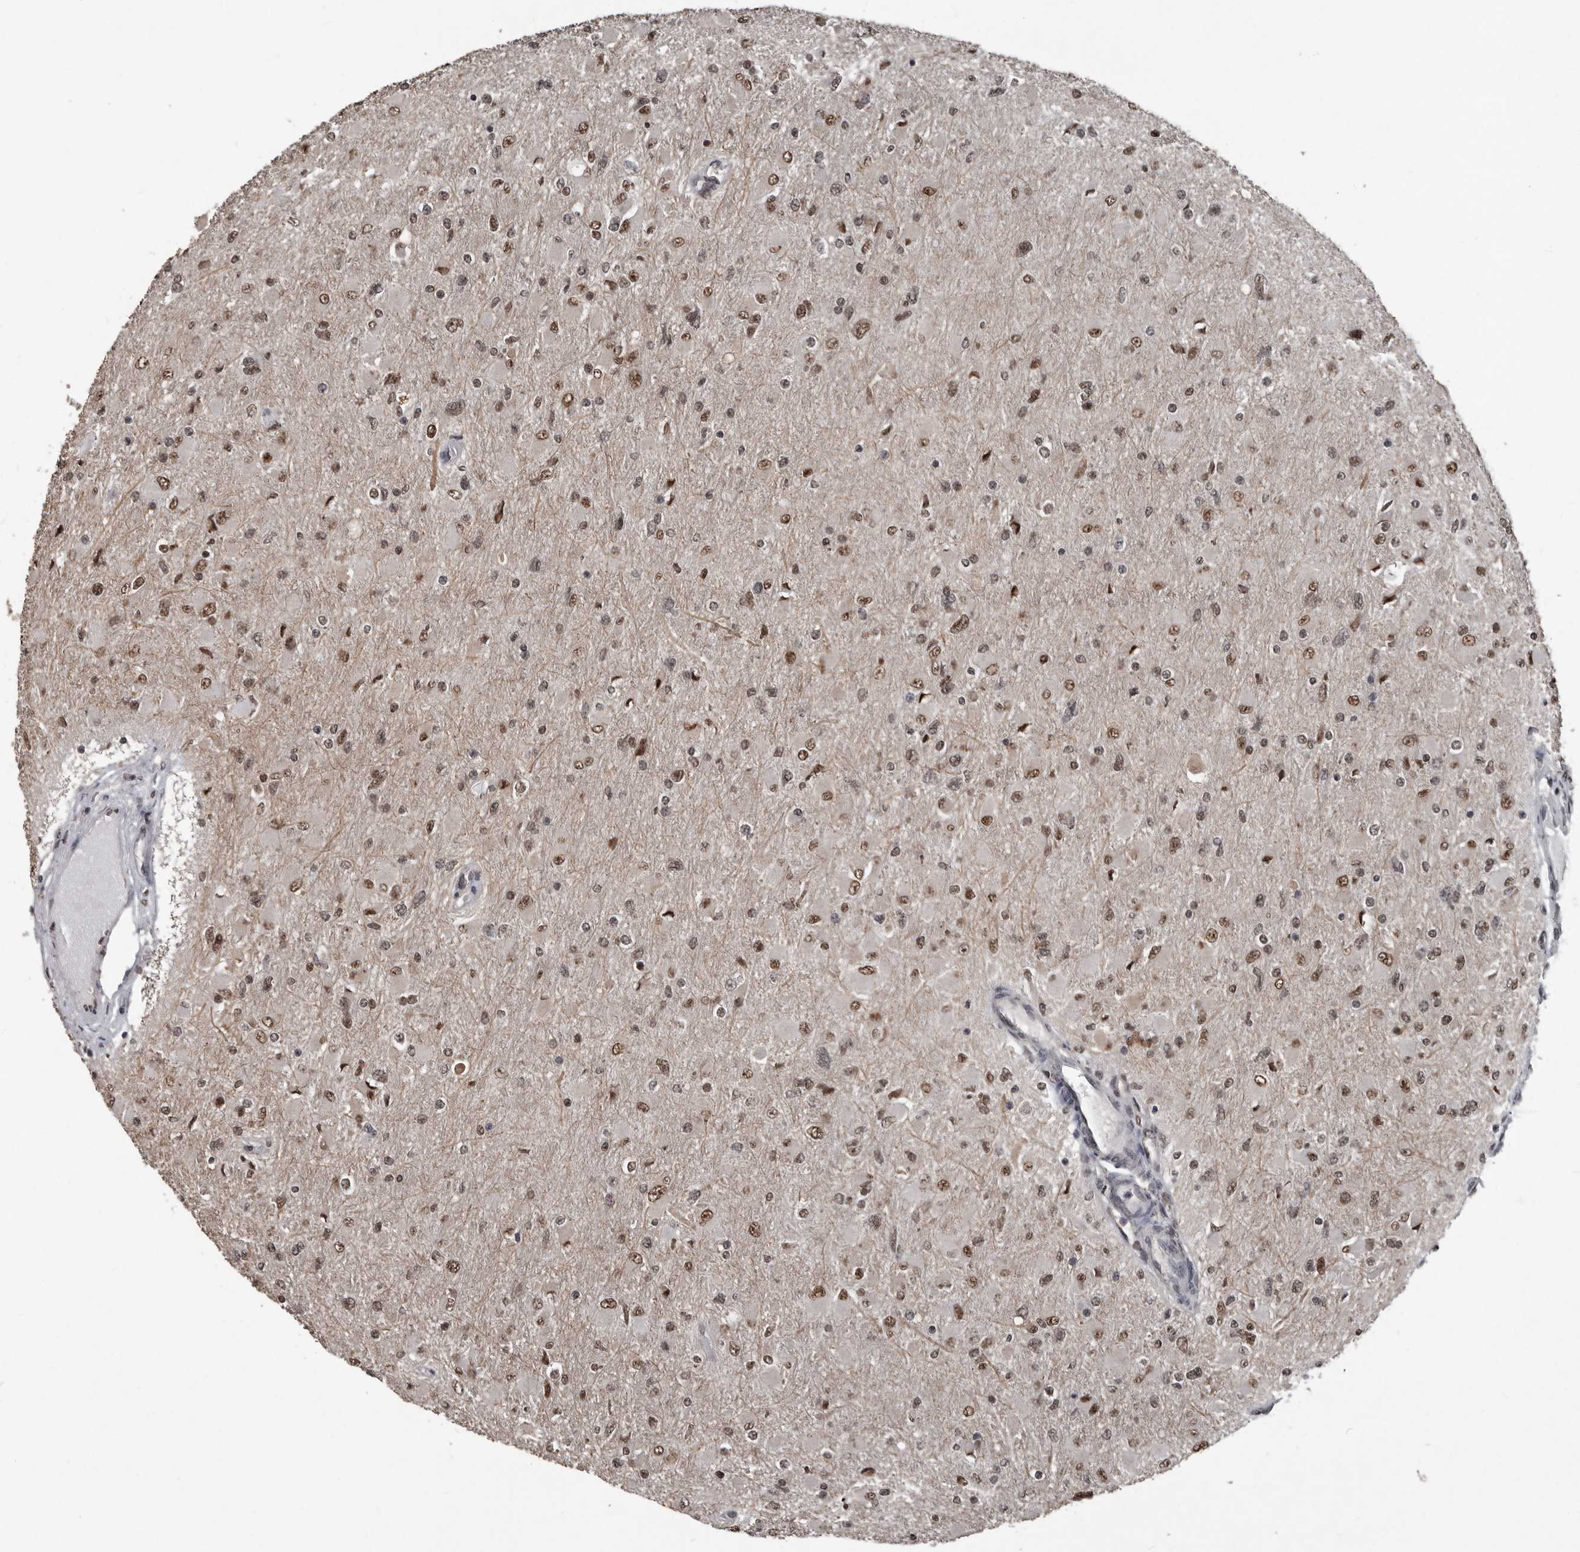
{"staining": {"intensity": "moderate", "quantity": ">75%", "location": "nuclear"}, "tissue": "glioma", "cell_type": "Tumor cells", "image_type": "cancer", "snomed": [{"axis": "morphology", "description": "Glioma, malignant, High grade"}, {"axis": "topography", "description": "Cerebral cortex"}], "caption": "Protein staining by immunohistochemistry (IHC) displays moderate nuclear positivity in about >75% of tumor cells in glioma. The protein is stained brown, and the nuclei are stained in blue (DAB IHC with brightfield microscopy, high magnification).", "gene": "CHD1L", "patient": {"sex": "female", "age": 36}}